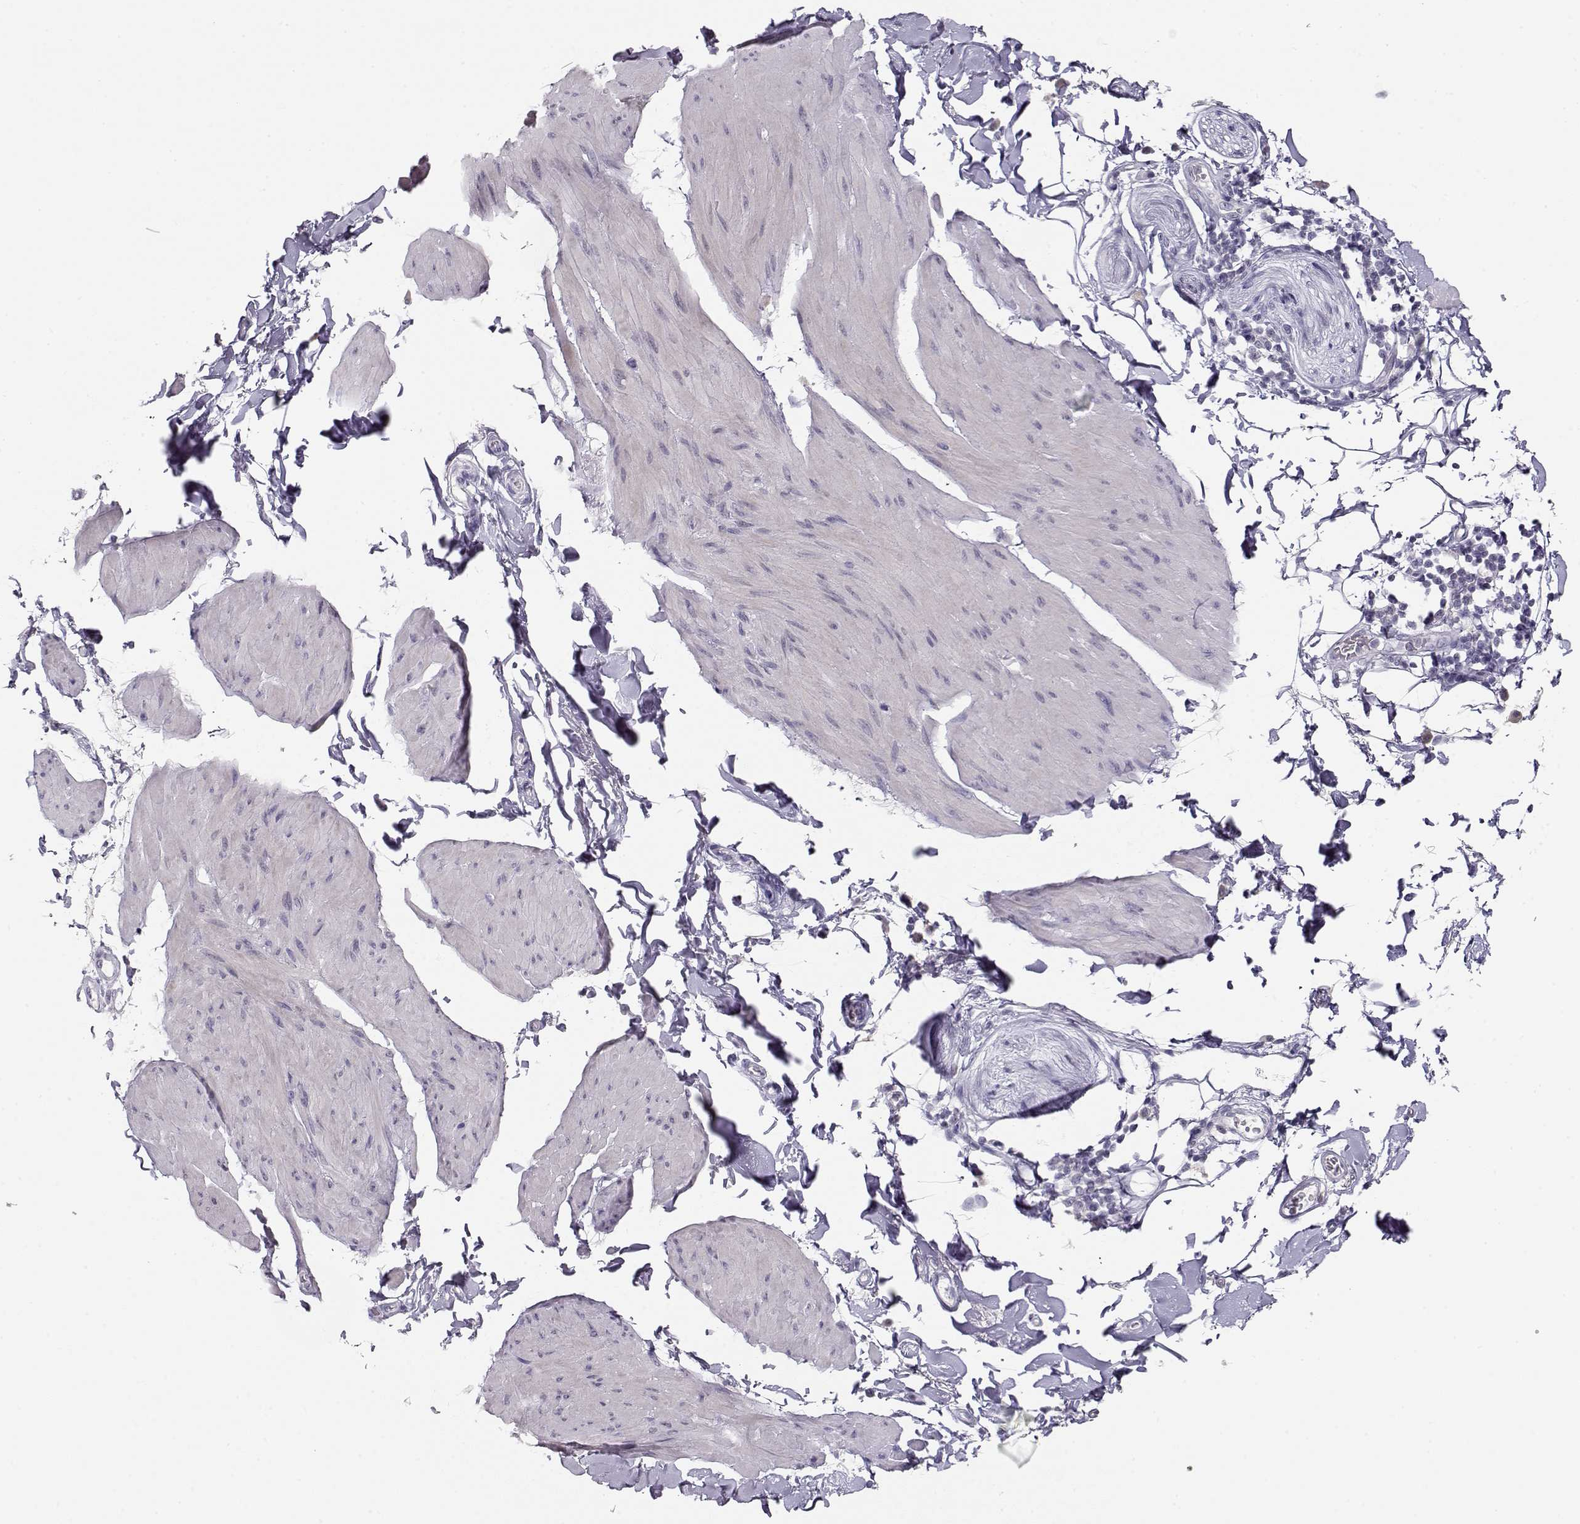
{"staining": {"intensity": "negative", "quantity": "none", "location": "none"}, "tissue": "smooth muscle", "cell_type": "Smooth muscle cells", "image_type": "normal", "snomed": [{"axis": "morphology", "description": "Normal tissue, NOS"}, {"axis": "topography", "description": "Adipose tissue"}, {"axis": "topography", "description": "Smooth muscle"}, {"axis": "topography", "description": "Peripheral nerve tissue"}], "caption": "A high-resolution photomicrograph shows IHC staining of benign smooth muscle, which displays no significant staining in smooth muscle cells.", "gene": "IMPG1", "patient": {"sex": "male", "age": 83}}